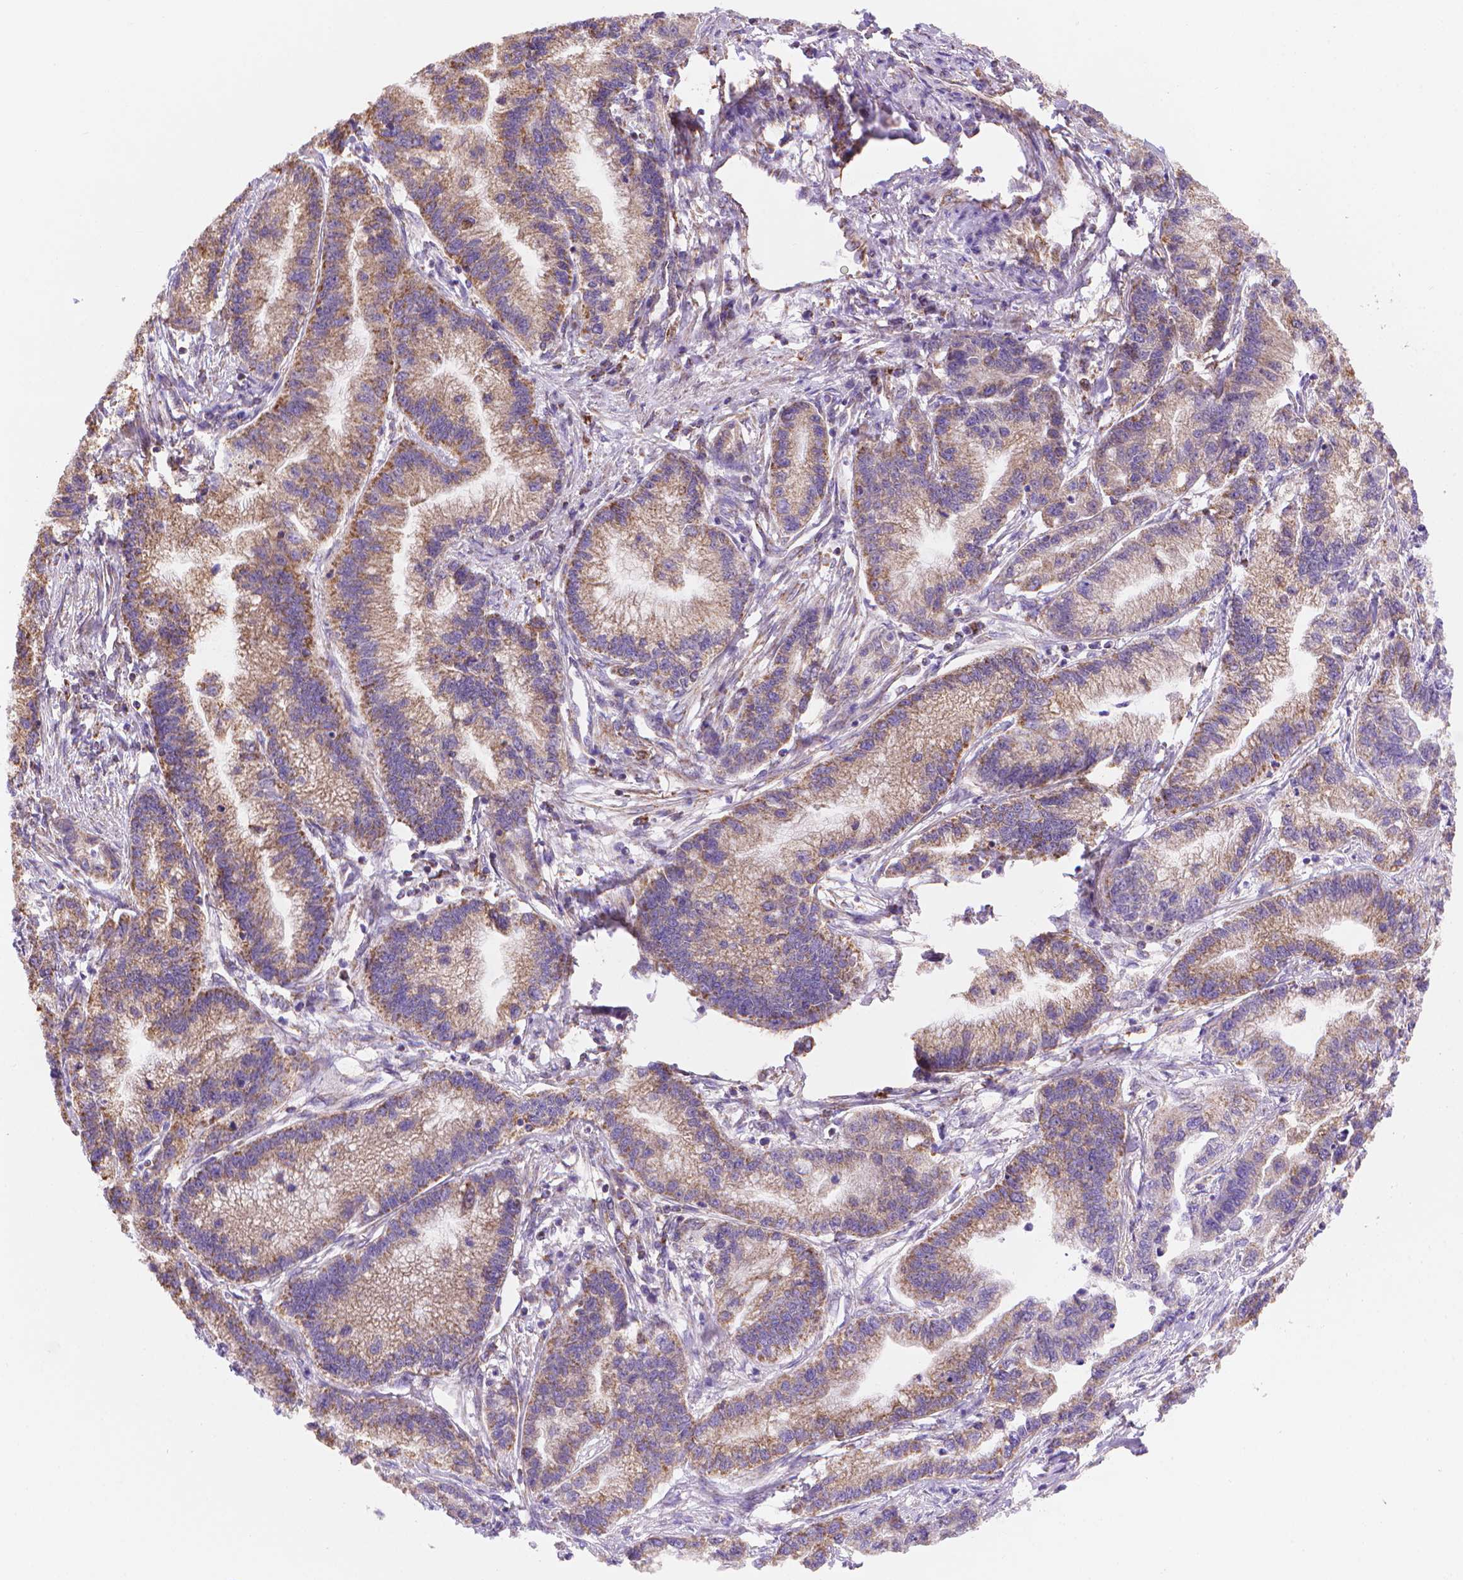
{"staining": {"intensity": "moderate", "quantity": ">75%", "location": "cytoplasmic/membranous"}, "tissue": "stomach cancer", "cell_type": "Tumor cells", "image_type": "cancer", "snomed": [{"axis": "morphology", "description": "Adenocarcinoma, NOS"}, {"axis": "topography", "description": "Stomach"}], "caption": "Immunohistochemistry staining of stomach adenocarcinoma, which shows medium levels of moderate cytoplasmic/membranous staining in about >75% of tumor cells indicating moderate cytoplasmic/membranous protein positivity. The staining was performed using DAB (3,3'-diaminobenzidine) (brown) for protein detection and nuclei were counterstained in hematoxylin (blue).", "gene": "CYYR1", "patient": {"sex": "male", "age": 83}}